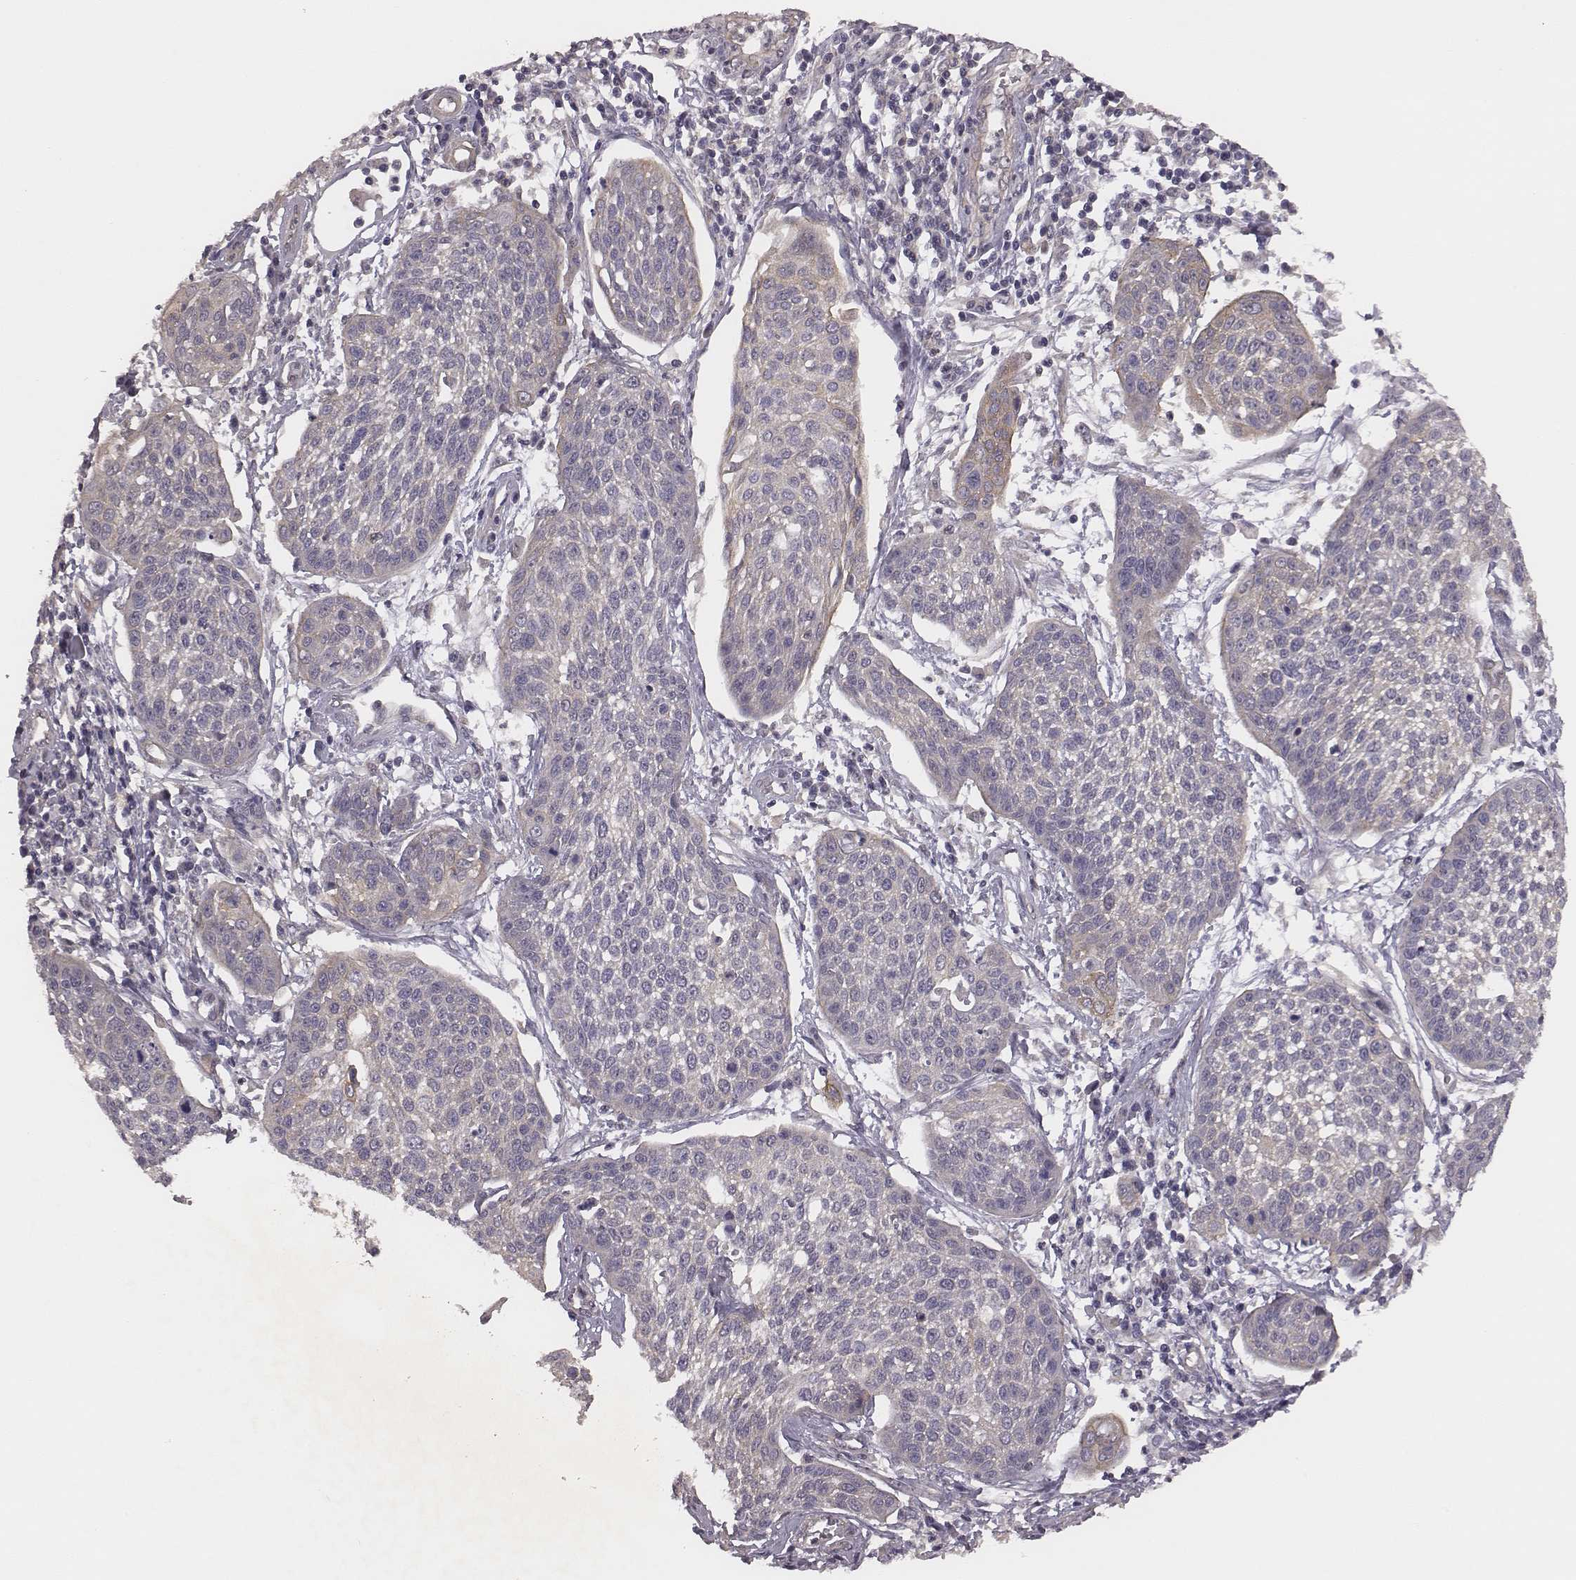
{"staining": {"intensity": "negative", "quantity": "none", "location": "none"}, "tissue": "cervical cancer", "cell_type": "Tumor cells", "image_type": "cancer", "snomed": [{"axis": "morphology", "description": "Squamous cell carcinoma, NOS"}, {"axis": "topography", "description": "Cervix"}], "caption": "This is a histopathology image of immunohistochemistry (IHC) staining of cervical squamous cell carcinoma, which shows no staining in tumor cells.", "gene": "SCARF1", "patient": {"sex": "female", "age": 34}}